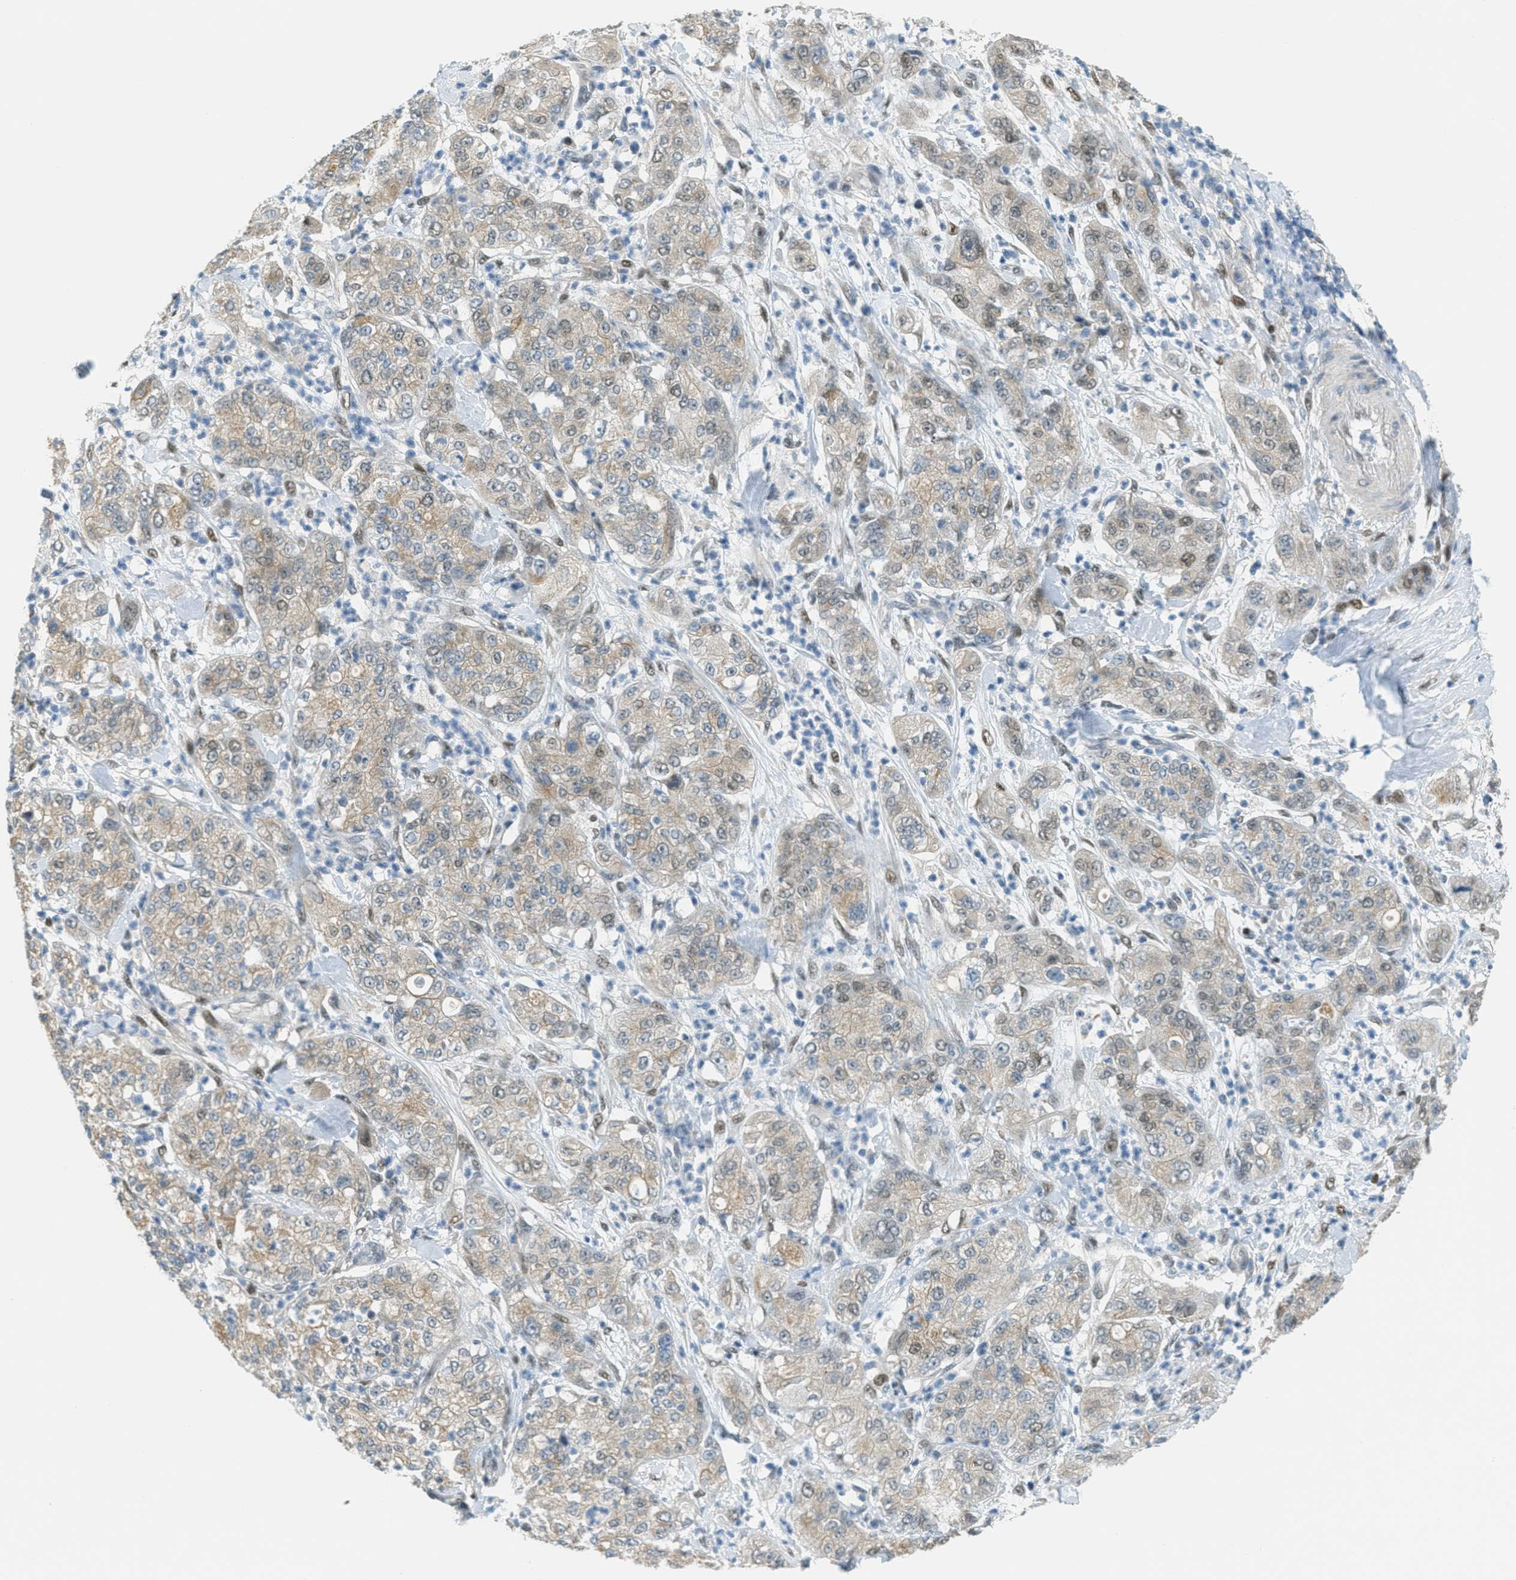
{"staining": {"intensity": "weak", "quantity": ">75%", "location": "cytoplasmic/membranous"}, "tissue": "pancreatic cancer", "cell_type": "Tumor cells", "image_type": "cancer", "snomed": [{"axis": "morphology", "description": "Adenocarcinoma, NOS"}, {"axis": "topography", "description": "Pancreas"}], "caption": "Immunohistochemistry photomicrograph of pancreatic cancer (adenocarcinoma) stained for a protein (brown), which displays low levels of weak cytoplasmic/membranous positivity in approximately >75% of tumor cells.", "gene": "TCF3", "patient": {"sex": "female", "age": 78}}